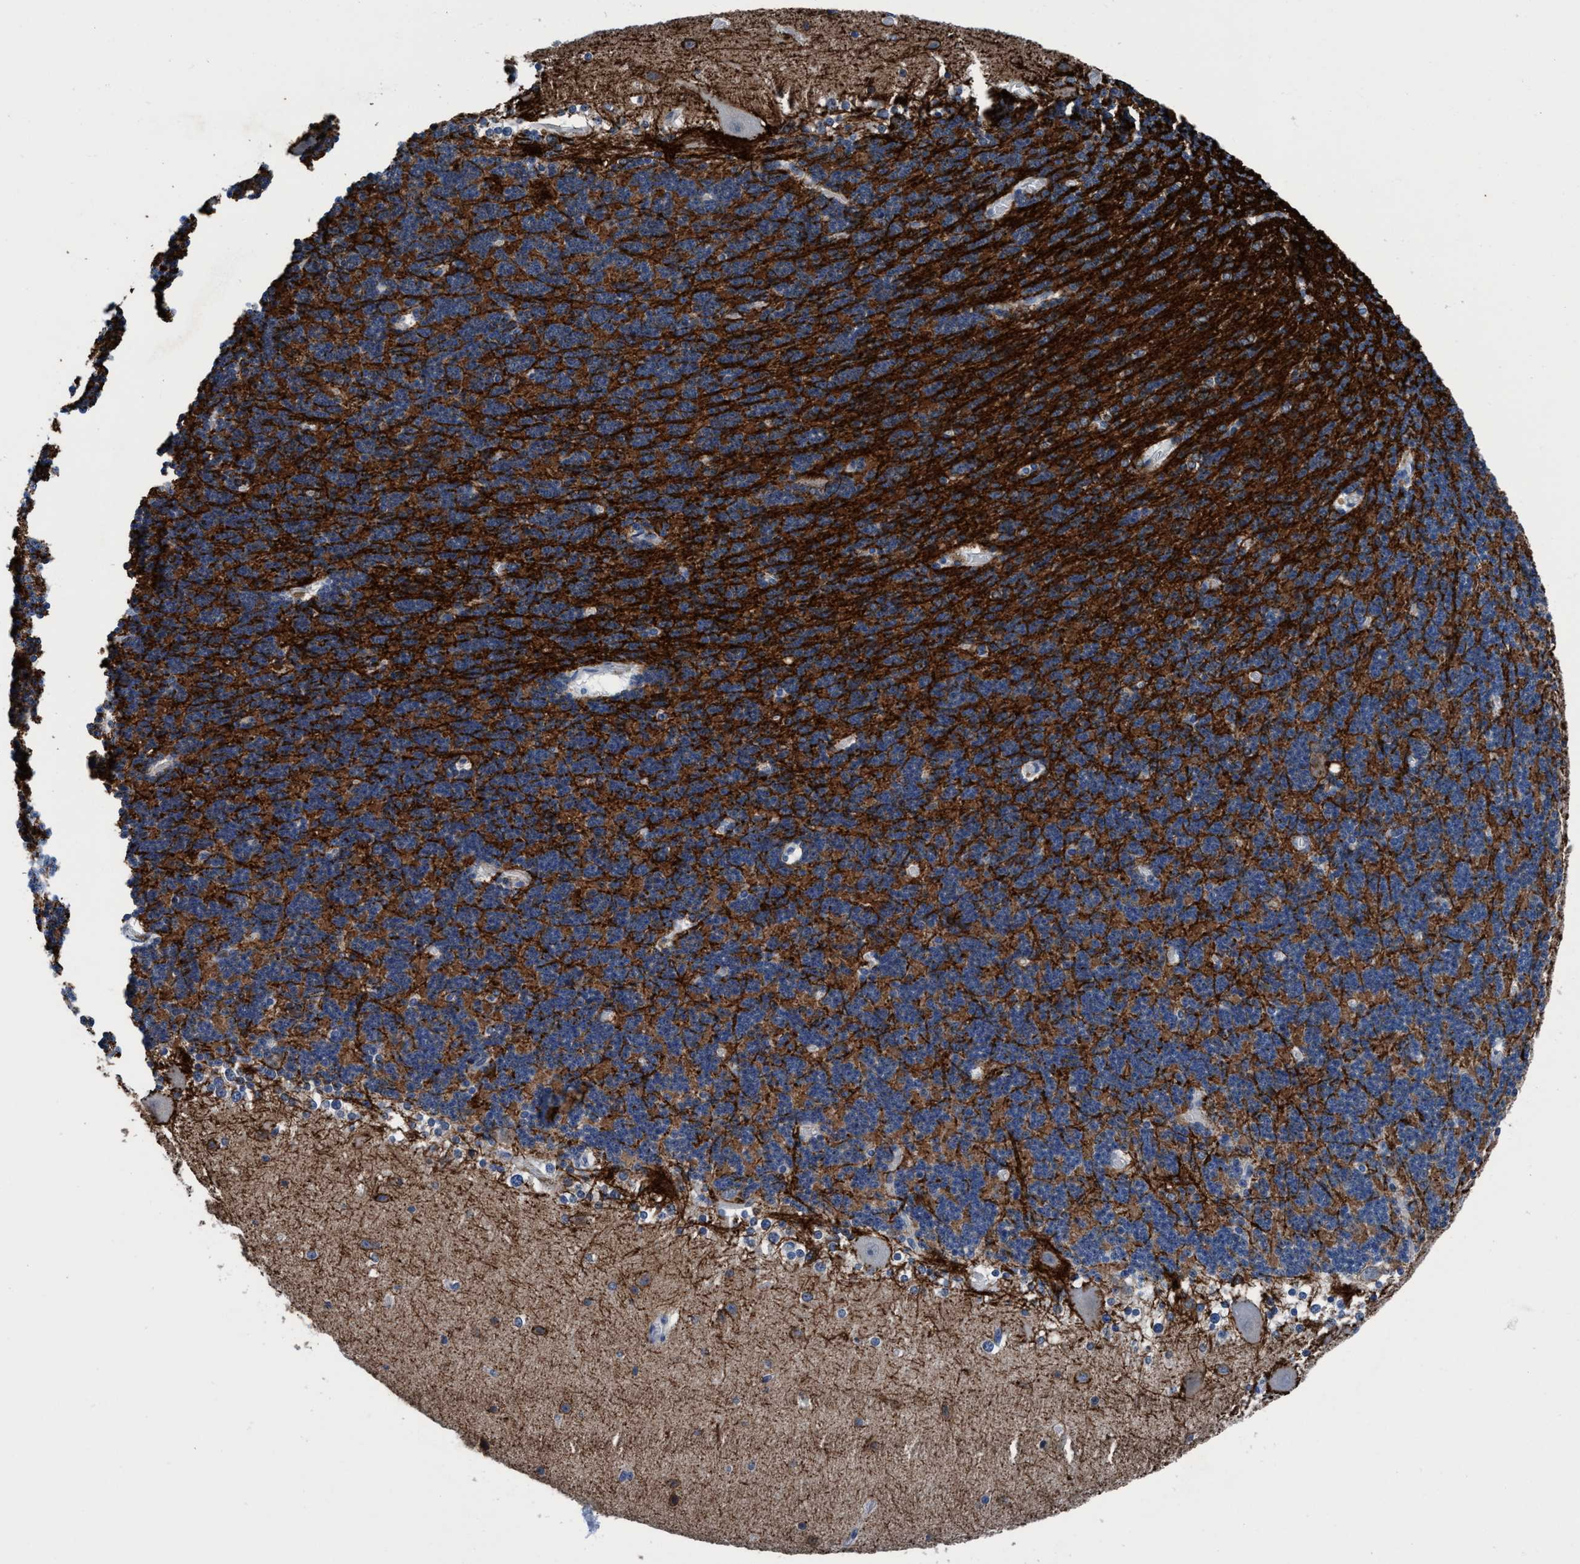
{"staining": {"intensity": "strong", "quantity": "<25%", "location": "cytoplasmic/membranous"}, "tissue": "cerebellum", "cell_type": "Cells in granular layer", "image_type": "normal", "snomed": [{"axis": "morphology", "description": "Normal tissue, NOS"}, {"axis": "topography", "description": "Cerebellum"}], "caption": "Brown immunohistochemical staining in benign human cerebellum exhibits strong cytoplasmic/membranous positivity in about <25% of cells in granular layer.", "gene": "TMEM94", "patient": {"sex": "female", "age": 19}}